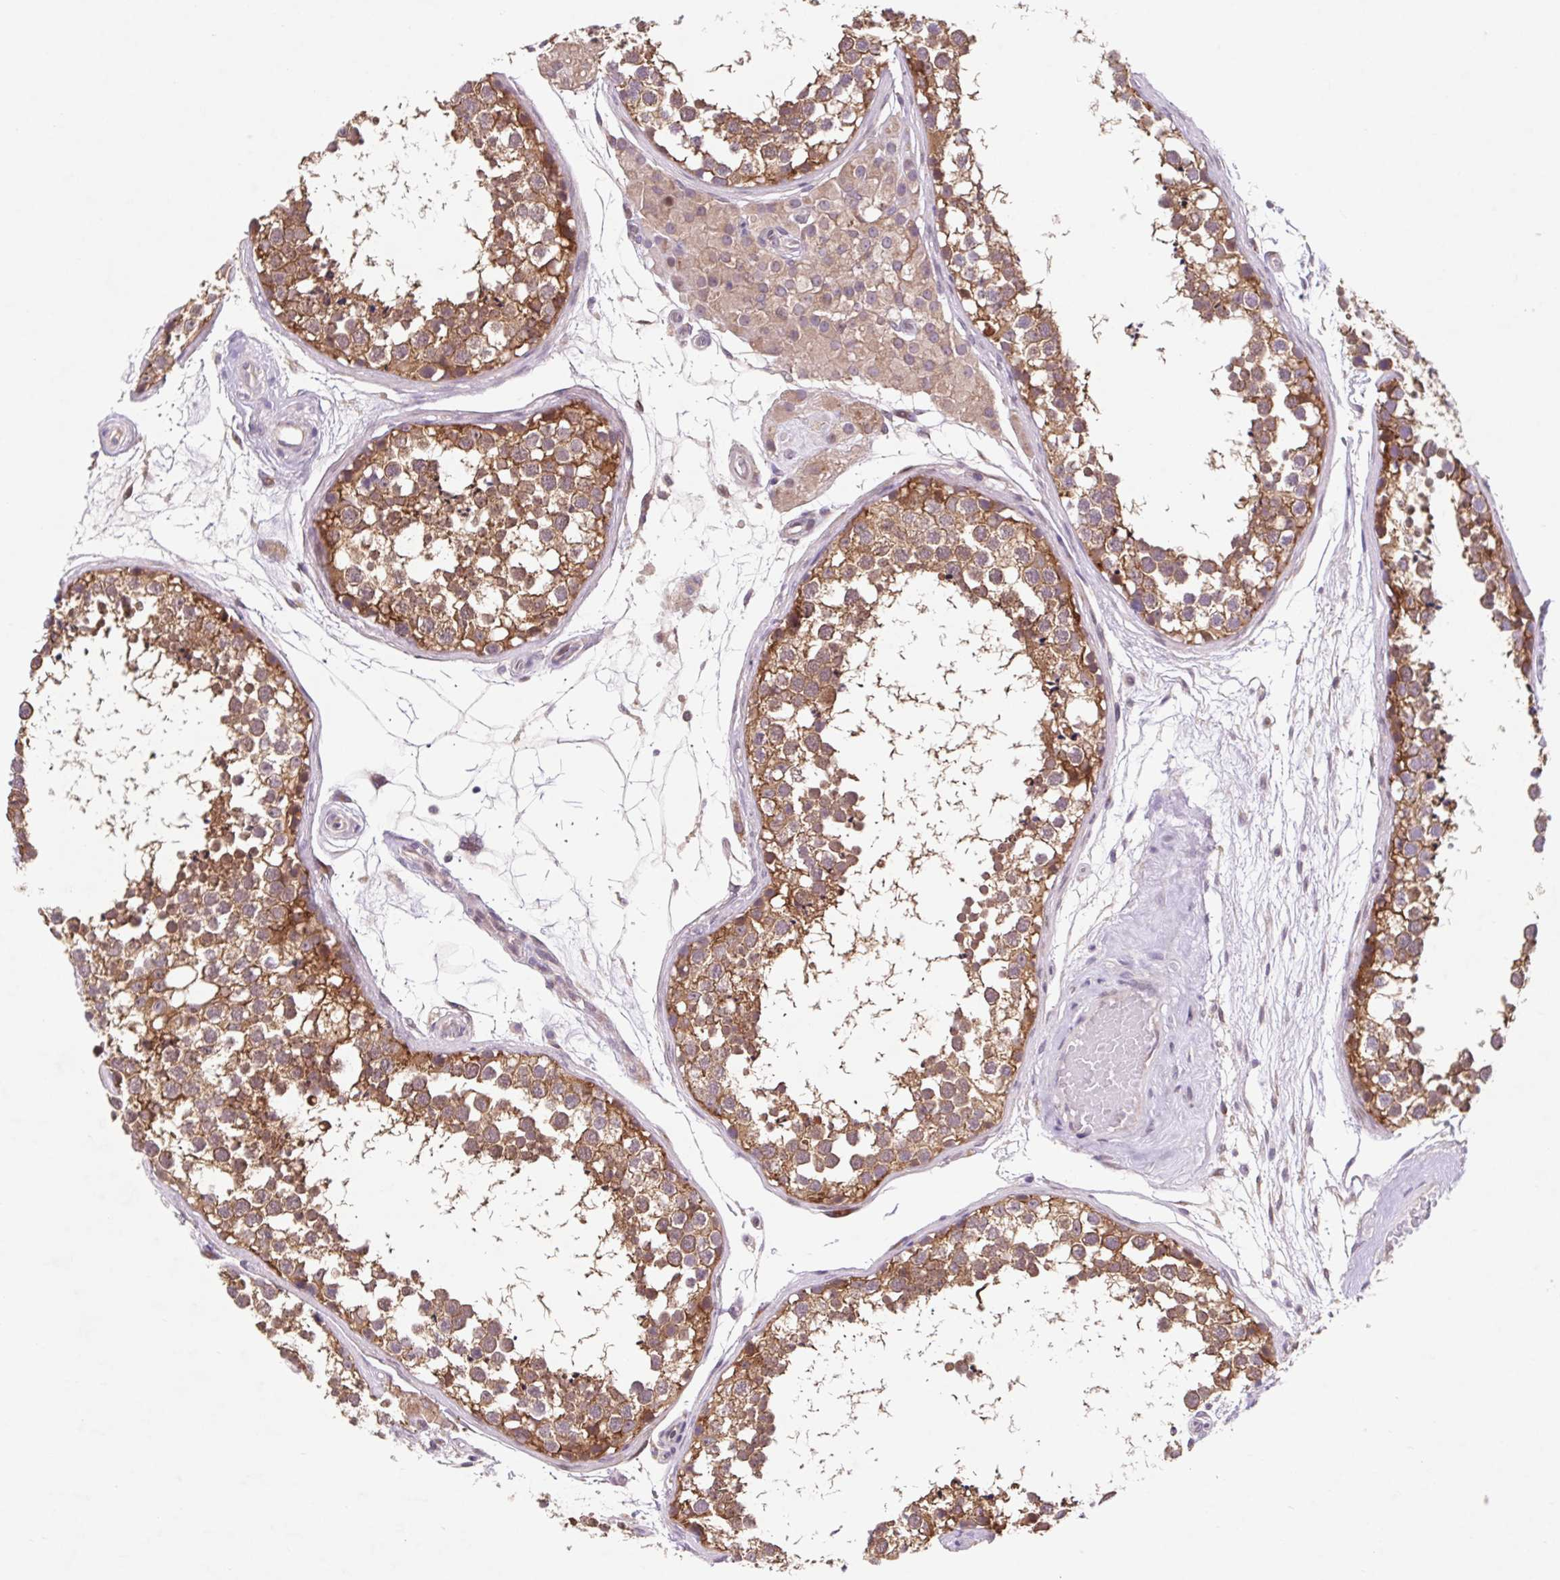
{"staining": {"intensity": "moderate", "quantity": ">75%", "location": "cytoplasmic/membranous"}, "tissue": "testis", "cell_type": "Cells in seminiferous ducts", "image_type": "normal", "snomed": [{"axis": "morphology", "description": "Normal tissue, NOS"}, {"axis": "morphology", "description": "Seminoma, NOS"}, {"axis": "topography", "description": "Testis"}], "caption": "Immunohistochemistry of unremarkable human testis exhibits medium levels of moderate cytoplasmic/membranous positivity in approximately >75% of cells in seminiferous ducts. (DAB = brown stain, brightfield microscopy at high magnification).", "gene": "HFE", "patient": {"sex": "male", "age": 65}}